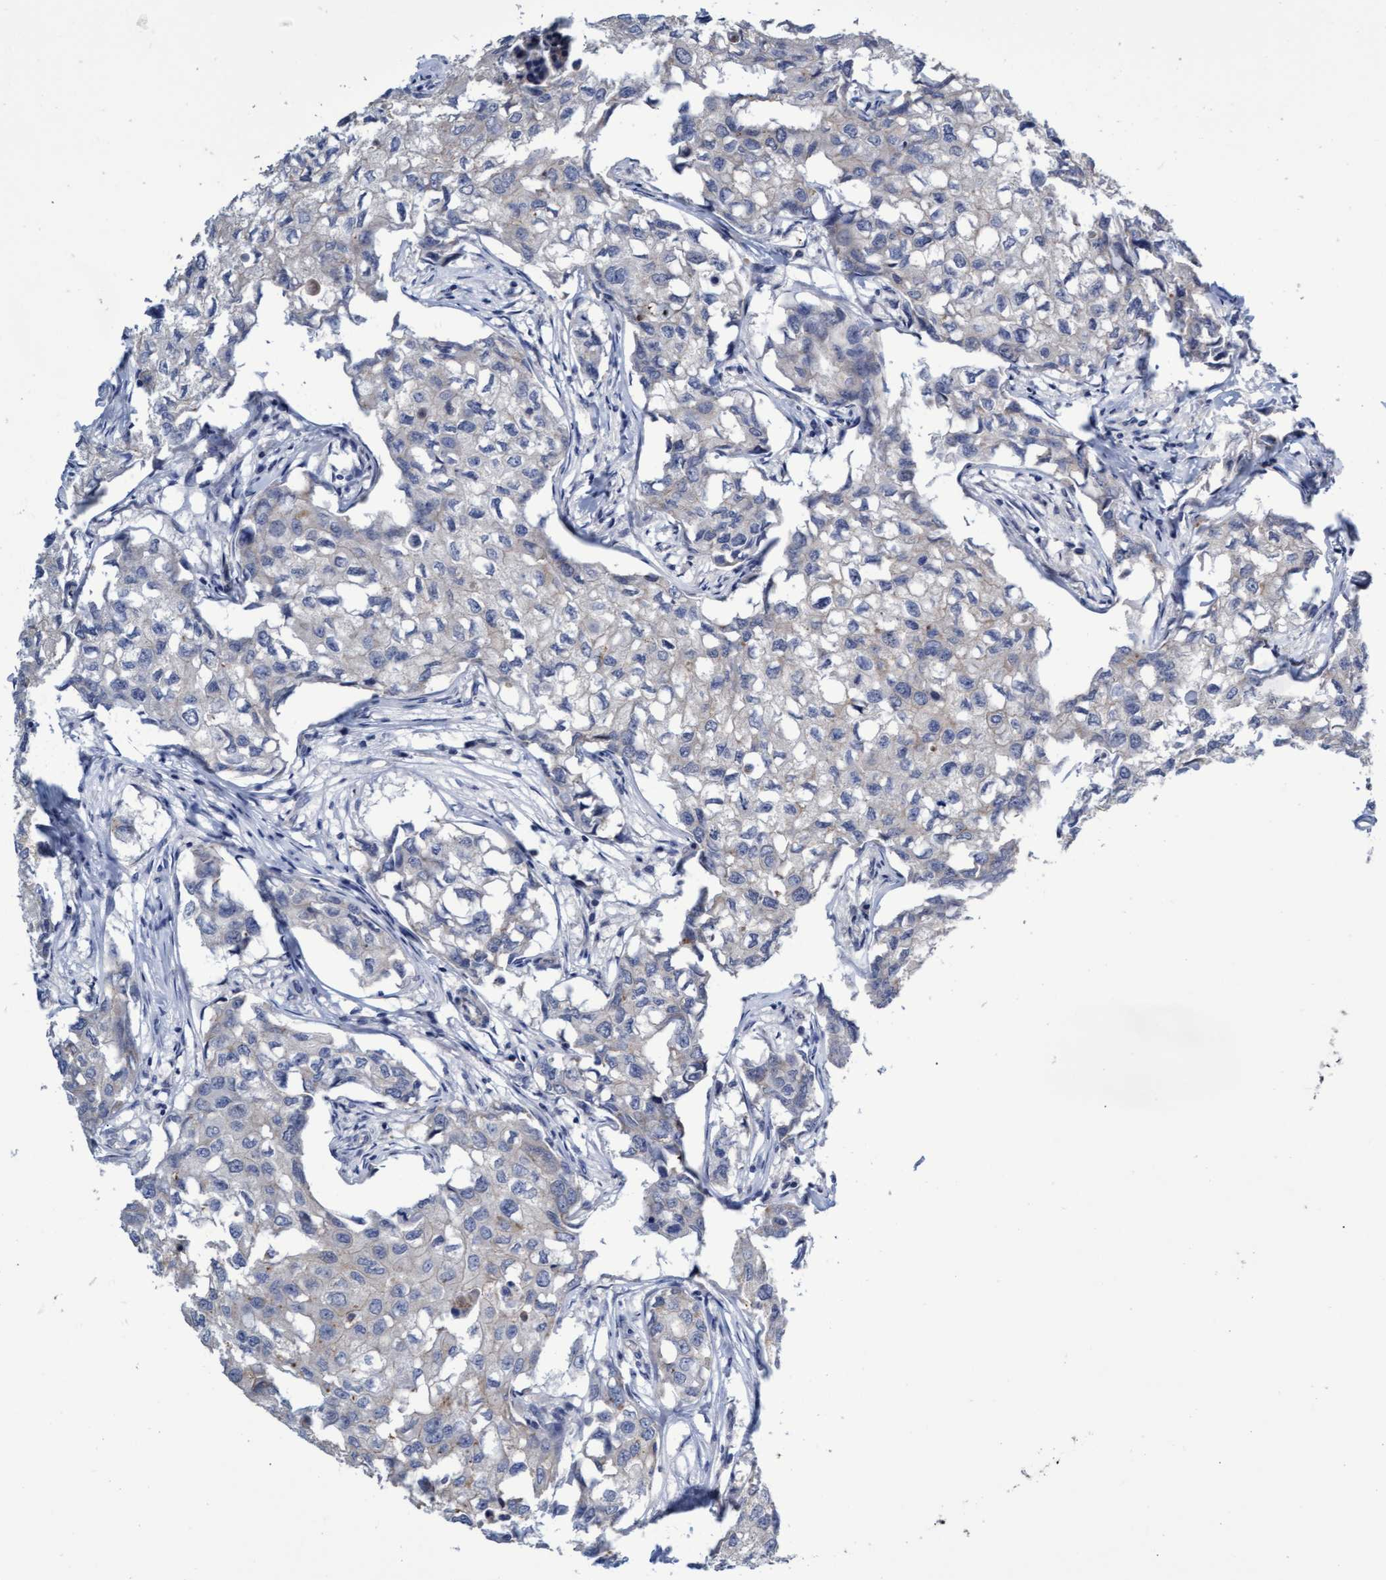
{"staining": {"intensity": "negative", "quantity": "none", "location": "none"}, "tissue": "breast cancer", "cell_type": "Tumor cells", "image_type": "cancer", "snomed": [{"axis": "morphology", "description": "Duct carcinoma"}, {"axis": "topography", "description": "Breast"}], "caption": "Human breast cancer (intraductal carcinoma) stained for a protein using immunohistochemistry (IHC) exhibits no expression in tumor cells.", "gene": "ABCF2", "patient": {"sex": "female", "age": 27}}